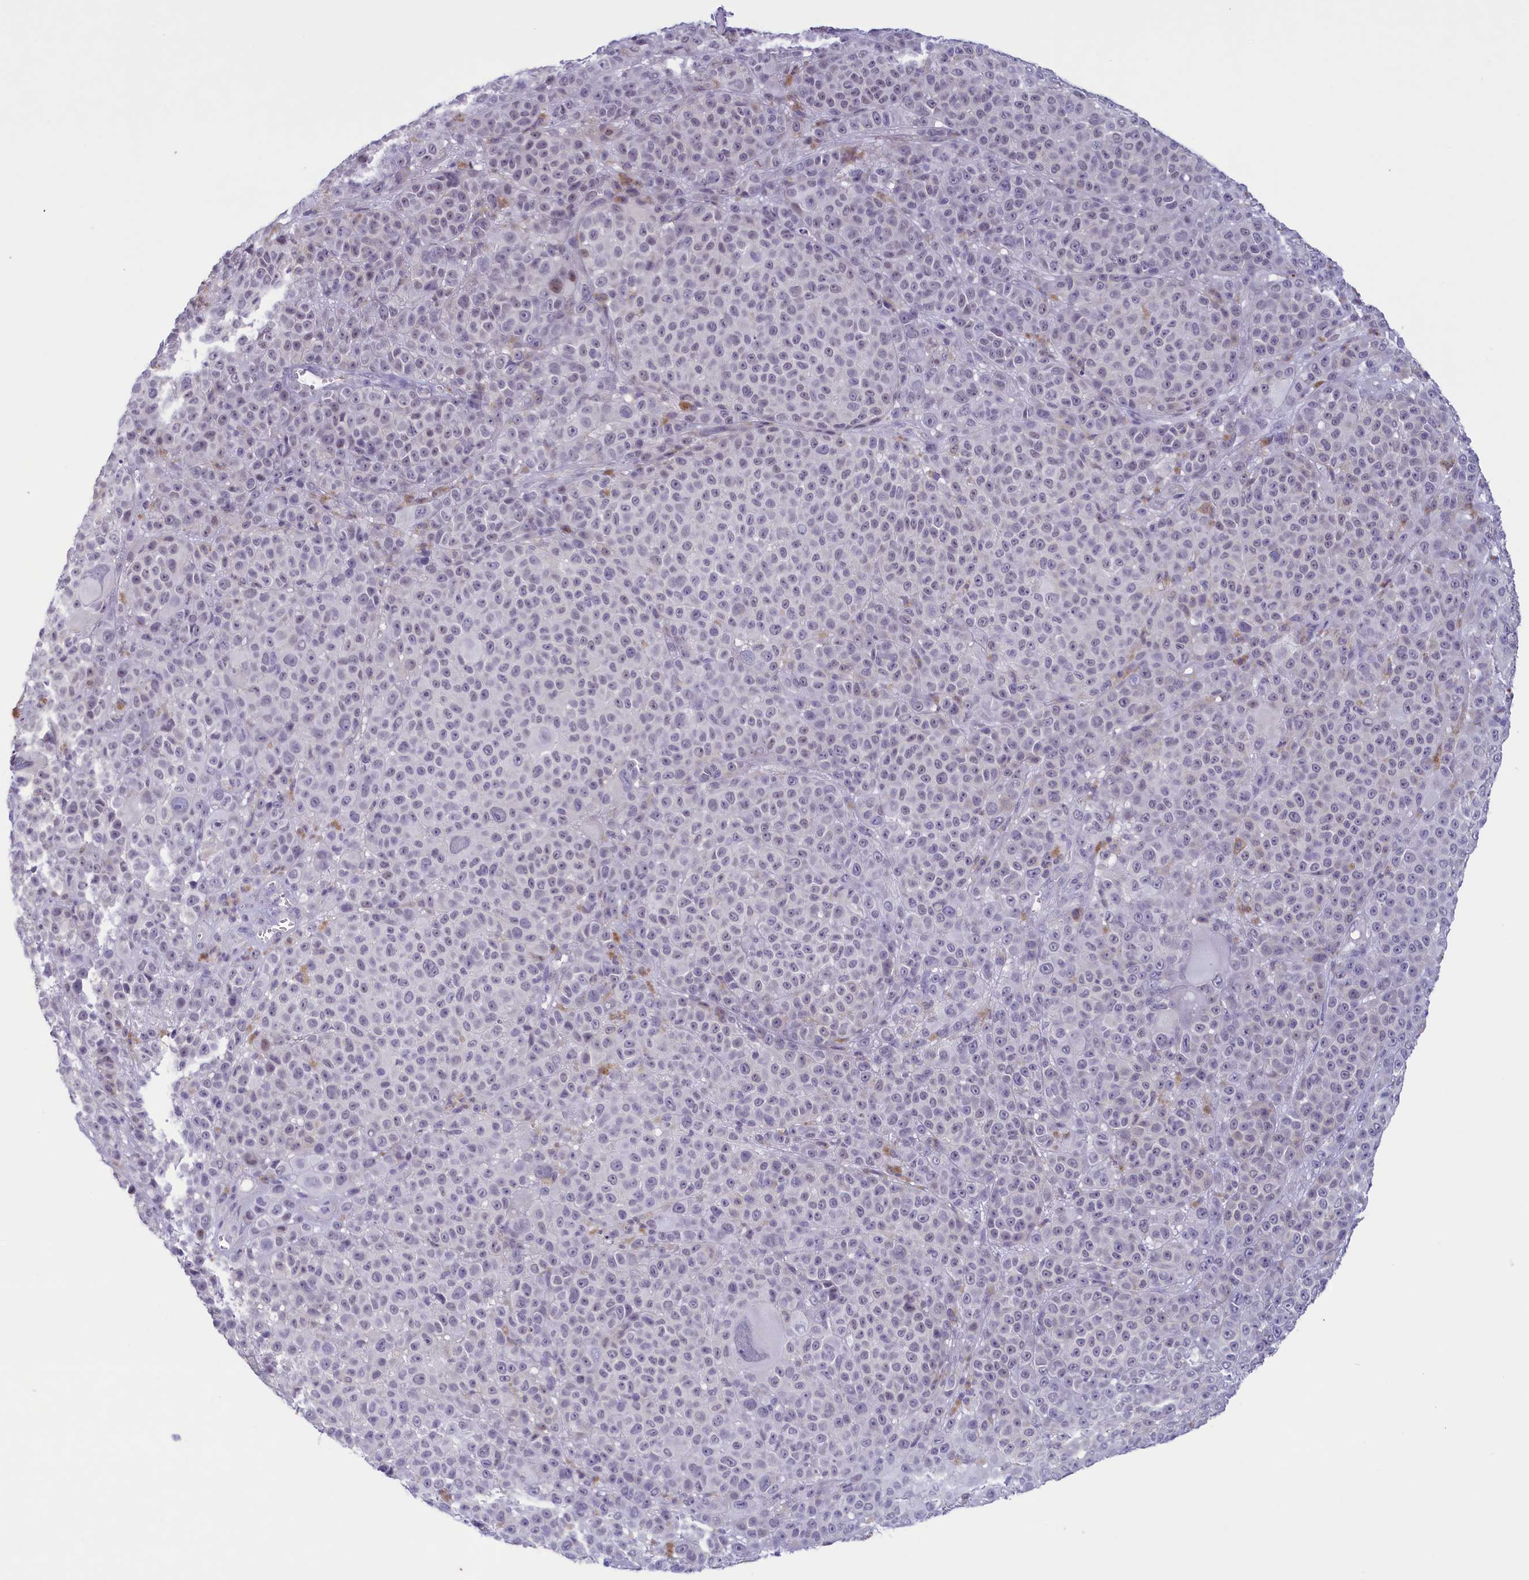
{"staining": {"intensity": "negative", "quantity": "none", "location": "none"}, "tissue": "melanoma", "cell_type": "Tumor cells", "image_type": "cancer", "snomed": [{"axis": "morphology", "description": "Malignant melanoma, NOS"}, {"axis": "topography", "description": "Skin"}], "caption": "Human malignant melanoma stained for a protein using immunohistochemistry (IHC) displays no positivity in tumor cells.", "gene": "ELOA2", "patient": {"sex": "female", "age": 94}}